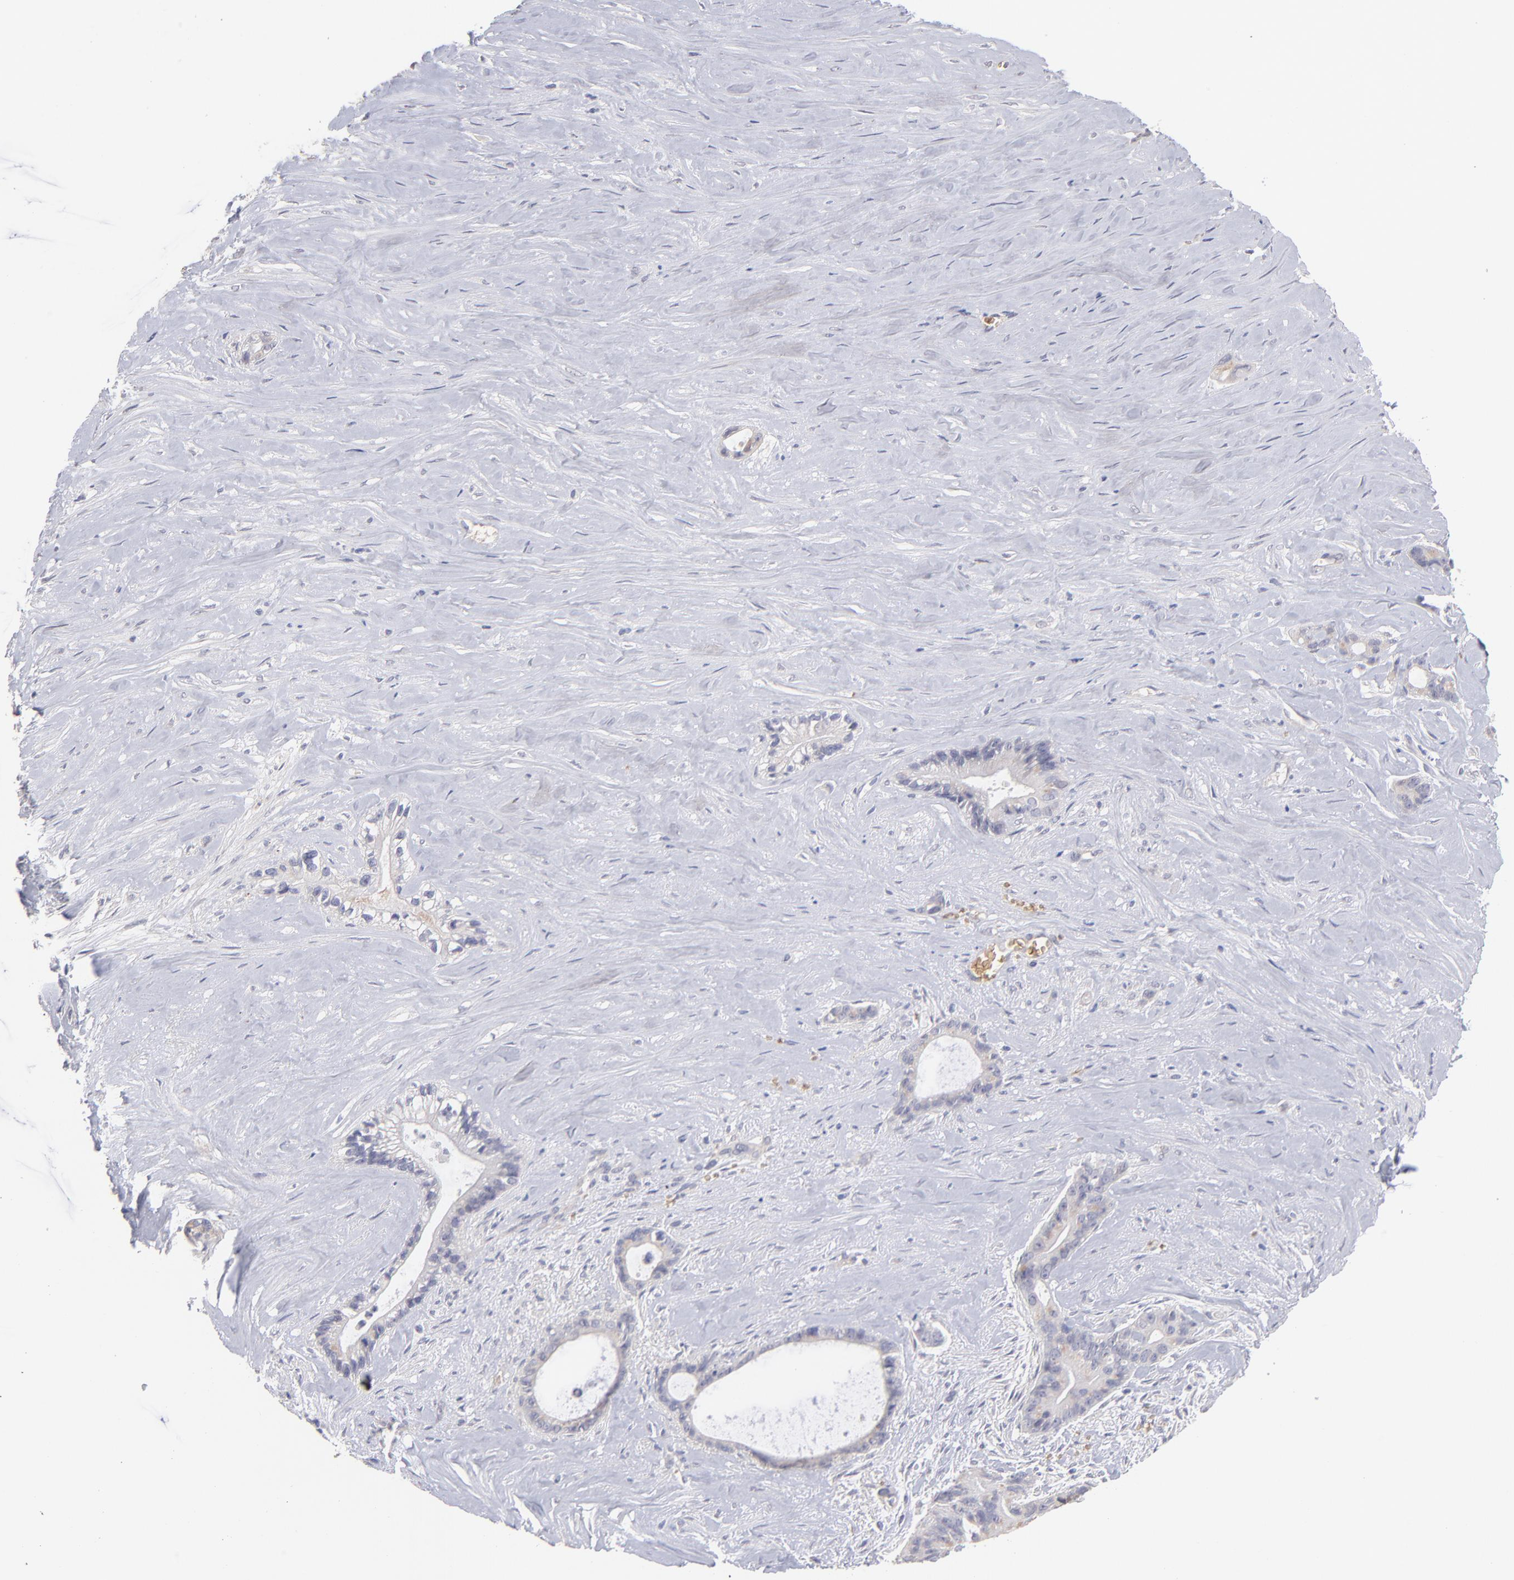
{"staining": {"intensity": "negative", "quantity": "none", "location": "none"}, "tissue": "liver cancer", "cell_type": "Tumor cells", "image_type": "cancer", "snomed": [{"axis": "morphology", "description": "Cholangiocarcinoma"}, {"axis": "topography", "description": "Liver"}], "caption": "Immunohistochemistry (IHC) micrograph of neoplastic tissue: liver cancer stained with DAB (3,3'-diaminobenzidine) shows no significant protein staining in tumor cells.", "gene": "F13B", "patient": {"sex": "female", "age": 55}}